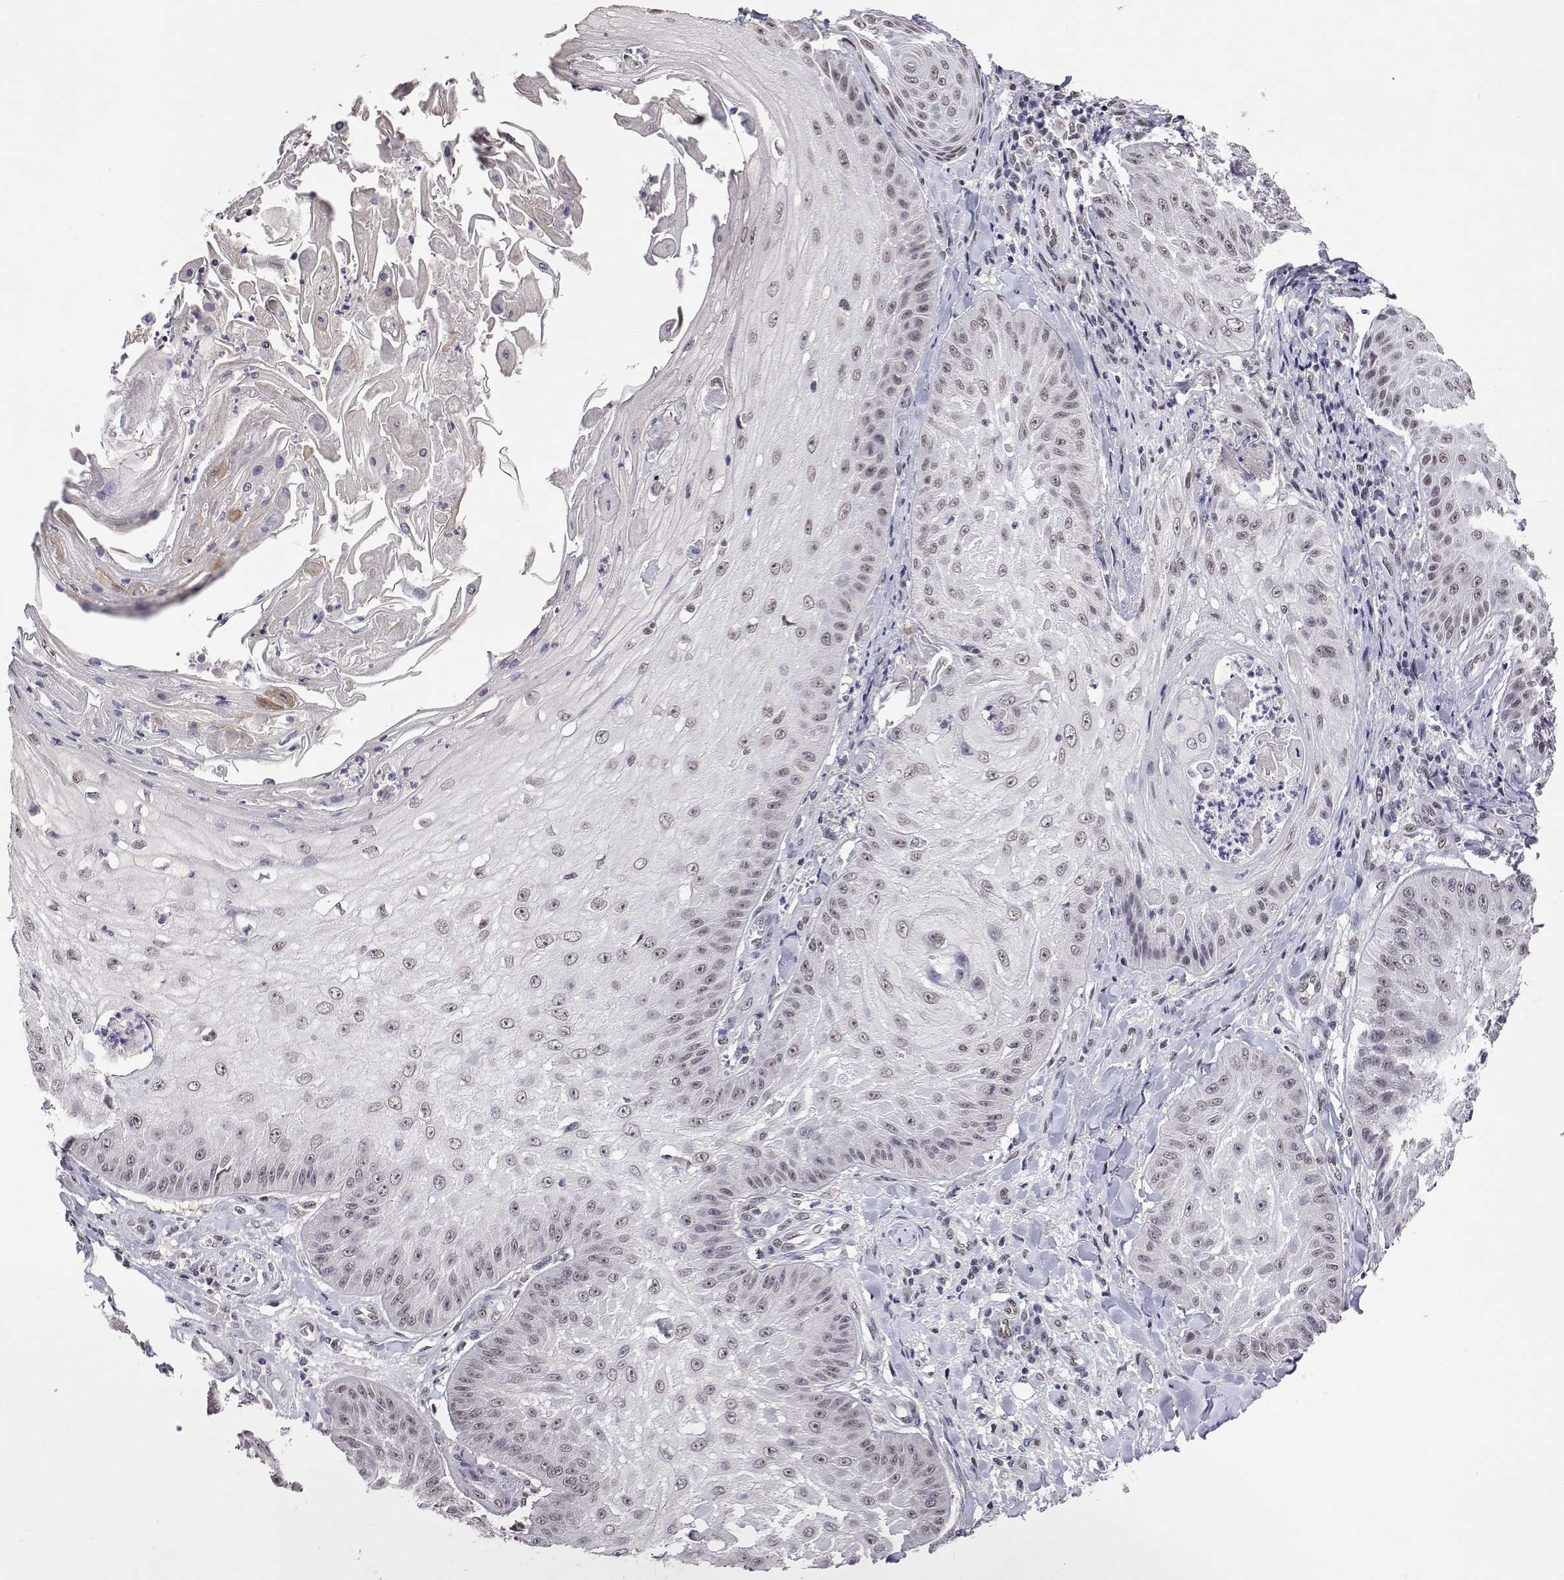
{"staining": {"intensity": "weak", "quantity": ">75%", "location": "nuclear"}, "tissue": "skin cancer", "cell_type": "Tumor cells", "image_type": "cancer", "snomed": [{"axis": "morphology", "description": "Squamous cell carcinoma, NOS"}, {"axis": "topography", "description": "Skin"}], "caption": "Protein staining of skin cancer tissue displays weak nuclear expression in approximately >75% of tumor cells.", "gene": "HNRNPA0", "patient": {"sex": "male", "age": 70}}